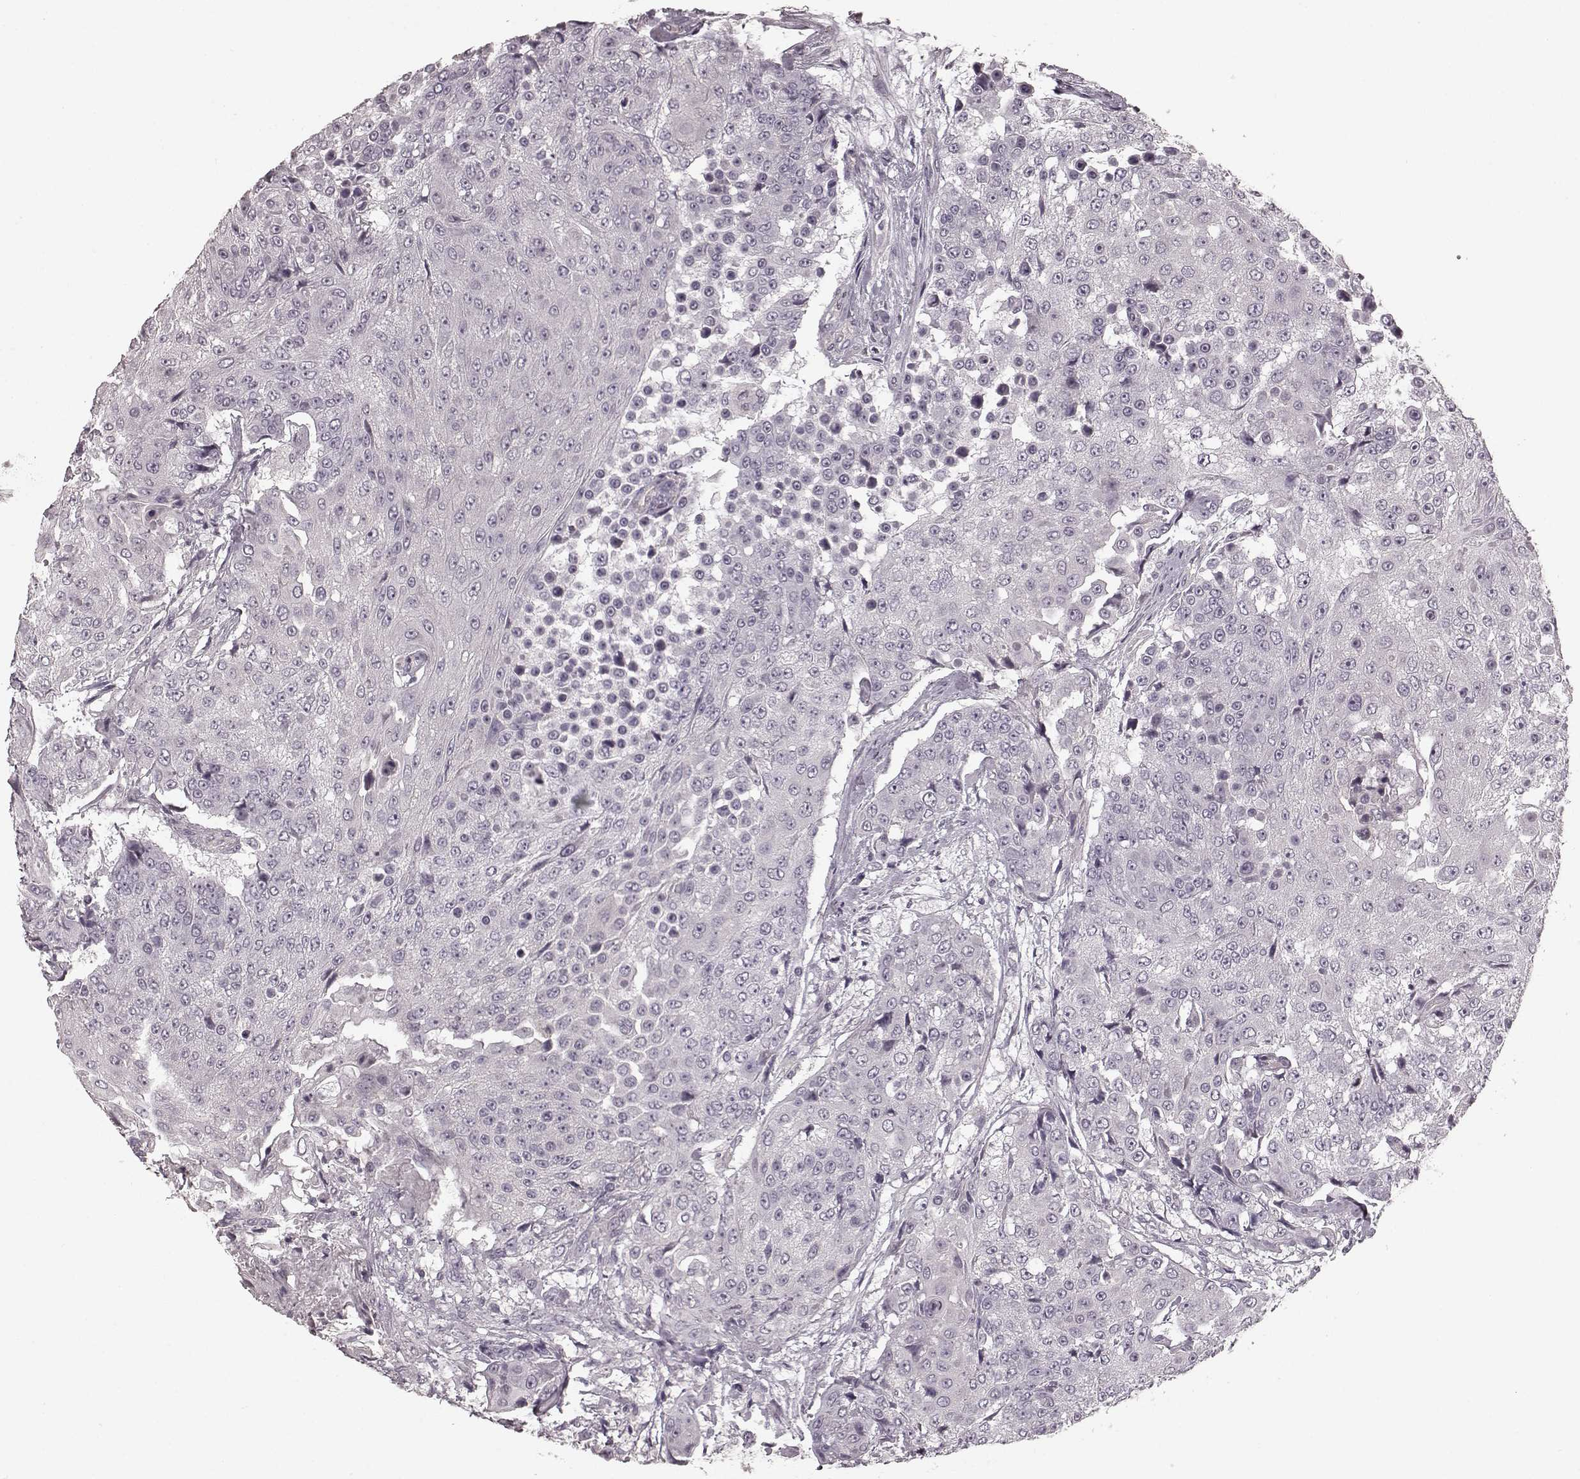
{"staining": {"intensity": "negative", "quantity": "none", "location": "none"}, "tissue": "urothelial cancer", "cell_type": "Tumor cells", "image_type": "cancer", "snomed": [{"axis": "morphology", "description": "Urothelial carcinoma, High grade"}, {"axis": "topography", "description": "Urinary bladder"}], "caption": "DAB (3,3'-diaminobenzidine) immunohistochemical staining of human urothelial cancer exhibits no significant positivity in tumor cells.", "gene": "PRKCE", "patient": {"sex": "female", "age": 63}}